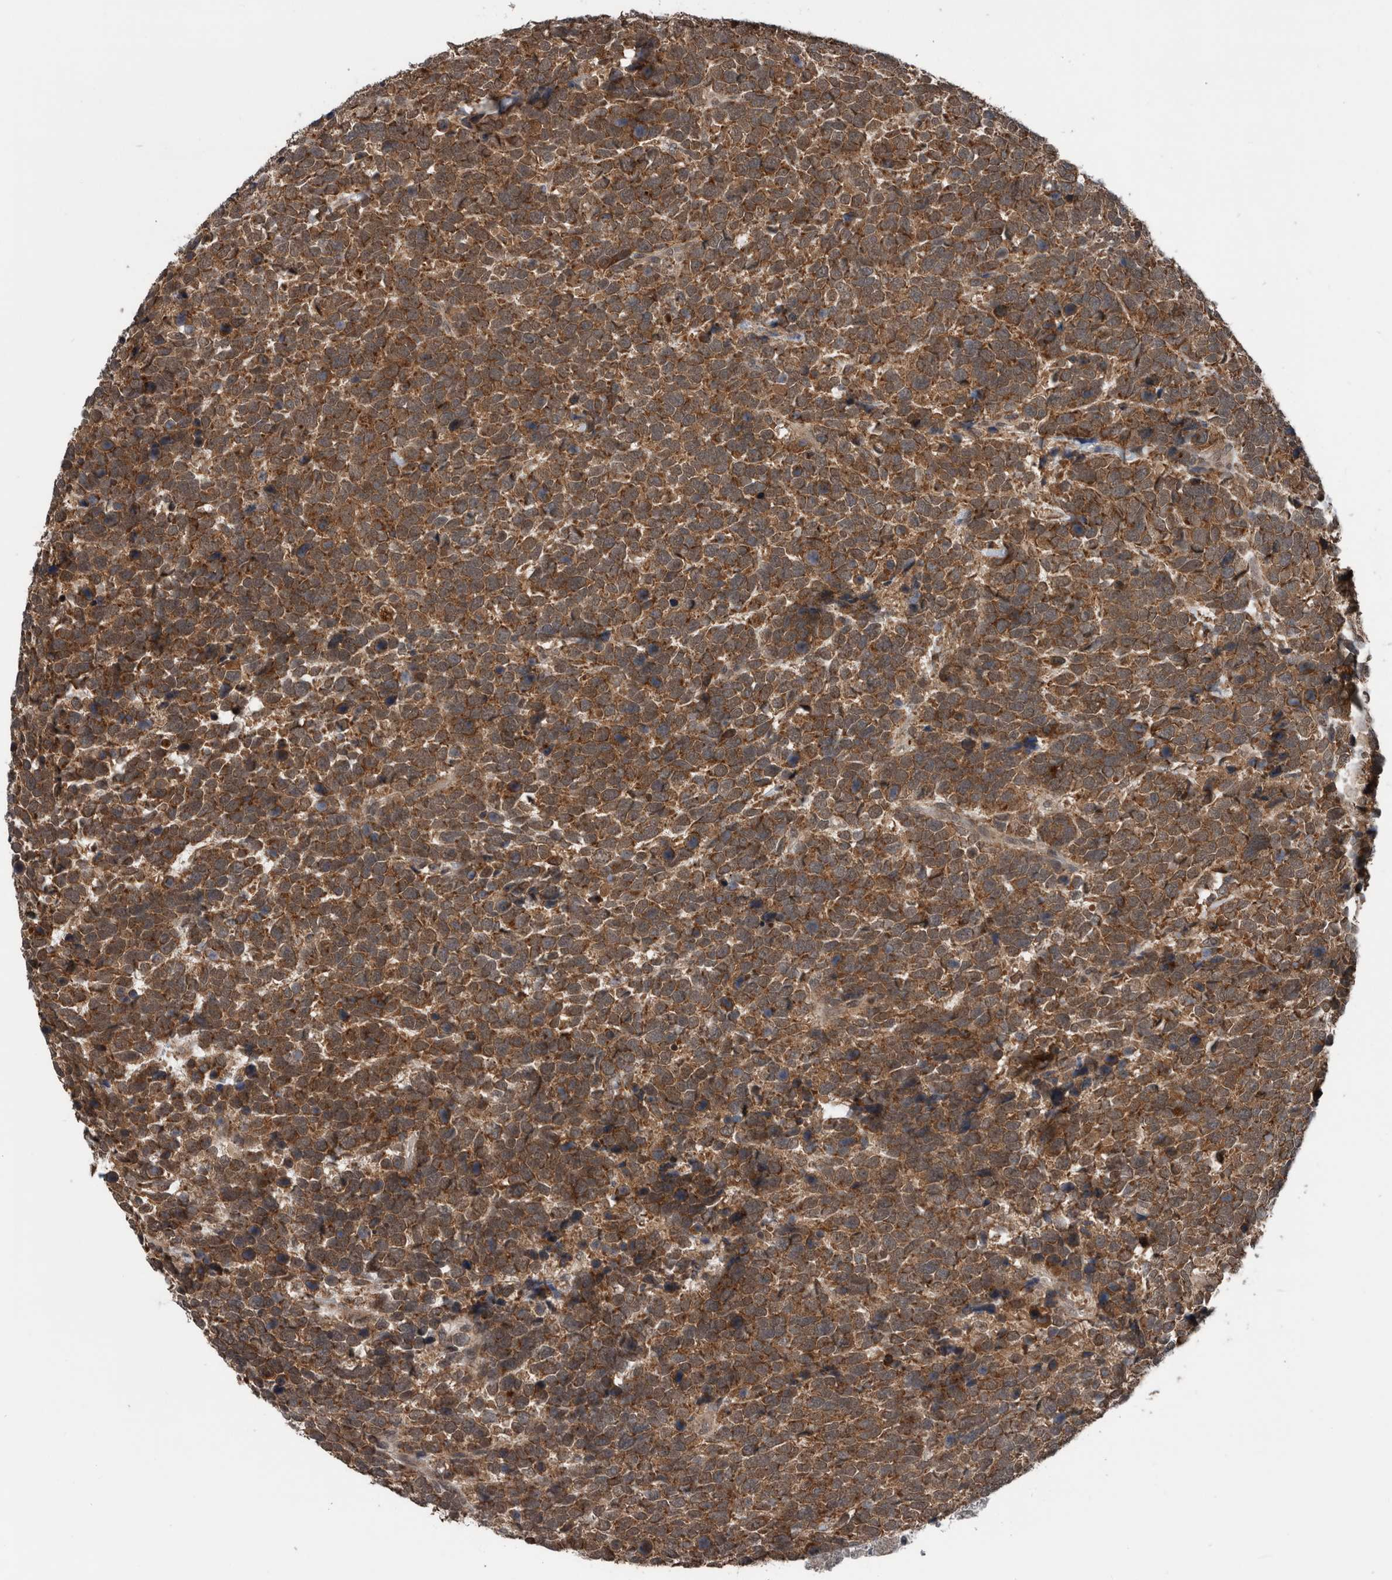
{"staining": {"intensity": "moderate", "quantity": ">75%", "location": "cytoplasmic/membranous"}, "tissue": "urothelial cancer", "cell_type": "Tumor cells", "image_type": "cancer", "snomed": [{"axis": "morphology", "description": "Urothelial carcinoma, High grade"}, {"axis": "topography", "description": "Urinary bladder"}], "caption": "There is medium levels of moderate cytoplasmic/membranous expression in tumor cells of urothelial cancer, as demonstrated by immunohistochemical staining (brown color).", "gene": "ENY2", "patient": {"sex": "female", "age": 82}}